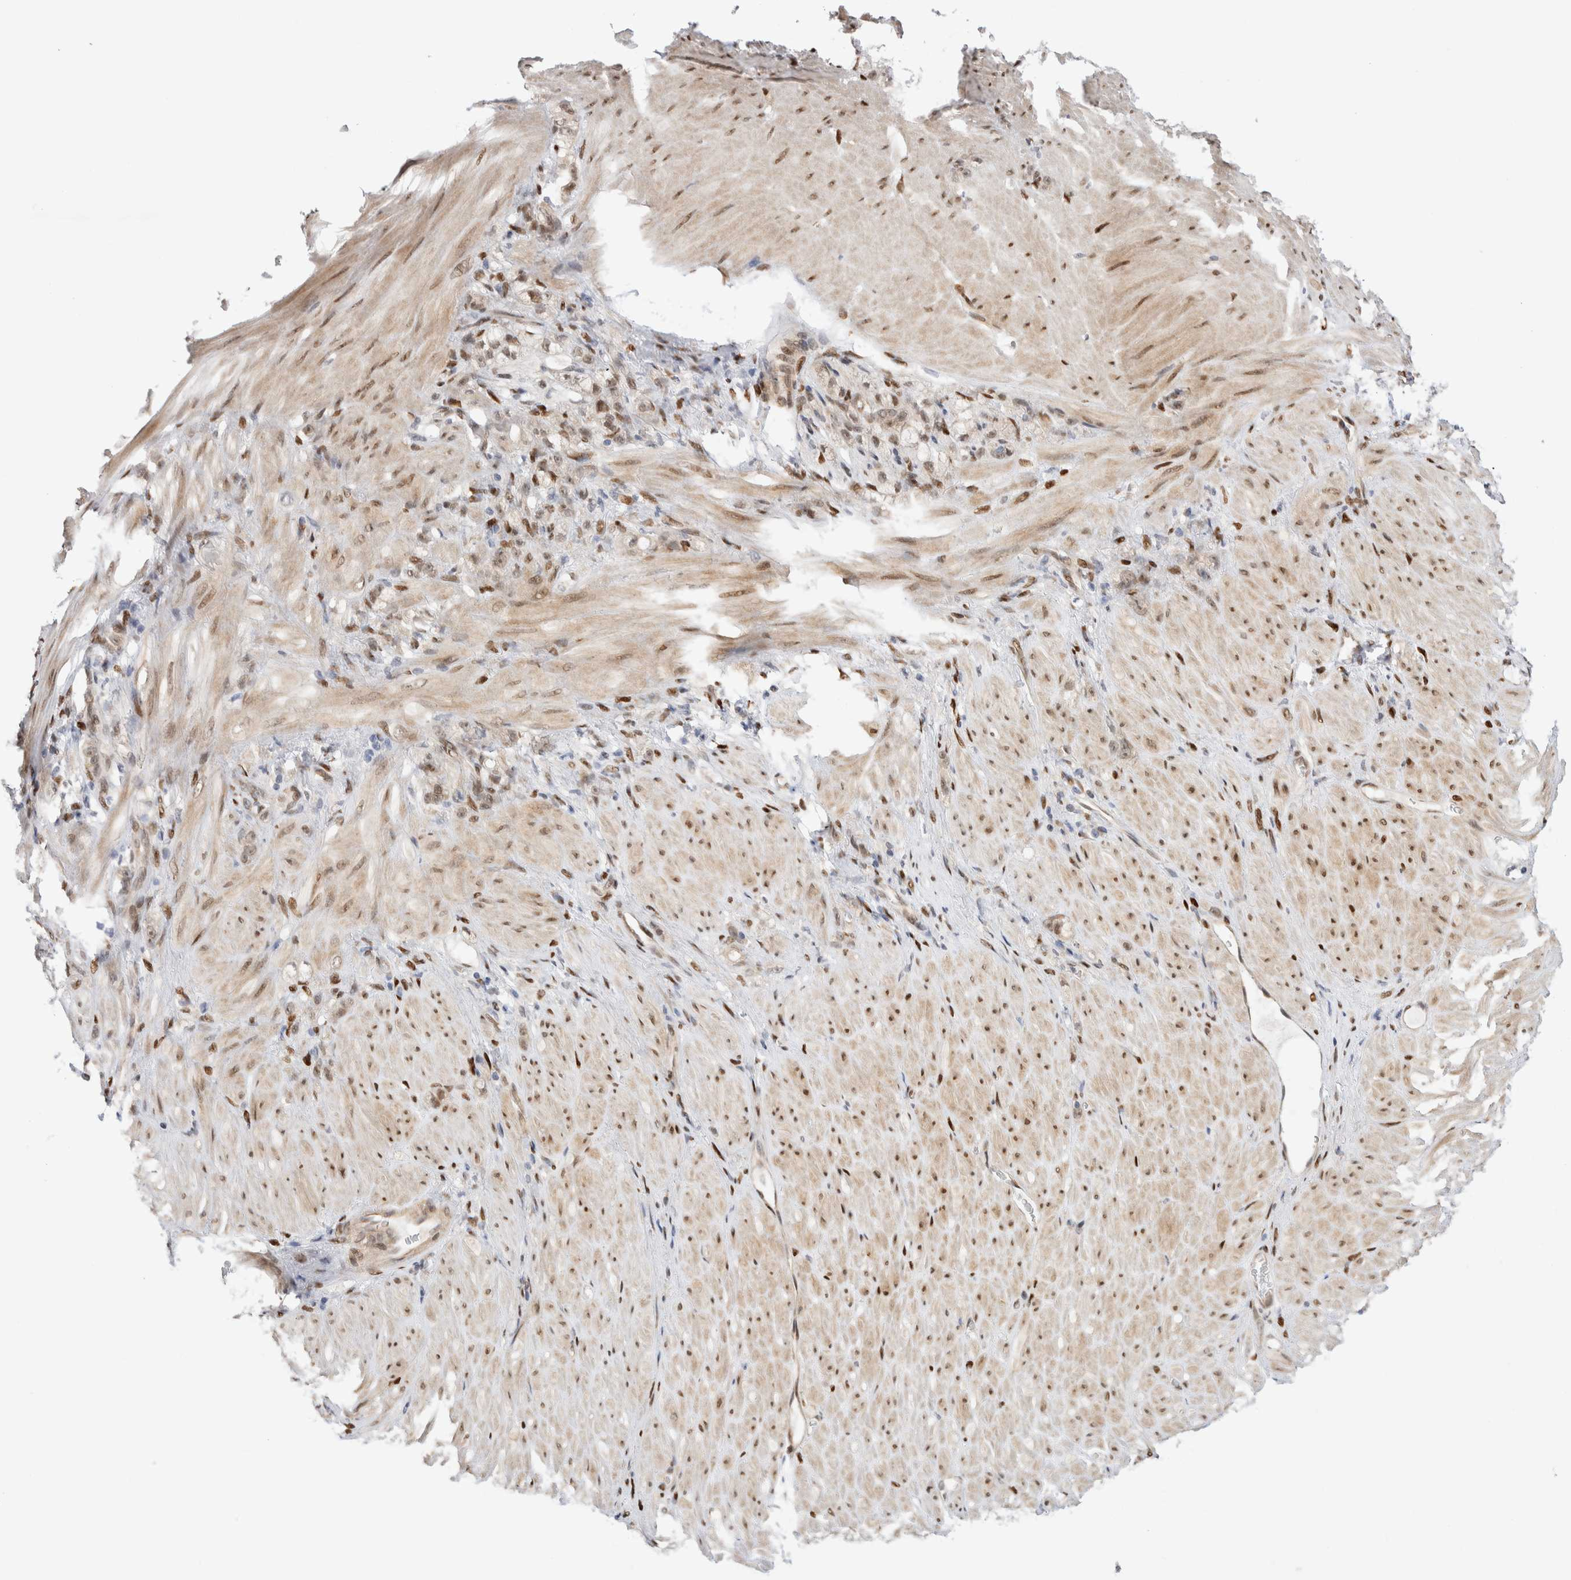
{"staining": {"intensity": "weak", "quantity": "25%-75%", "location": "nuclear"}, "tissue": "stomach cancer", "cell_type": "Tumor cells", "image_type": "cancer", "snomed": [{"axis": "morphology", "description": "Normal tissue, NOS"}, {"axis": "morphology", "description": "Adenocarcinoma, NOS"}, {"axis": "topography", "description": "Stomach"}], "caption": "Adenocarcinoma (stomach) stained with a protein marker displays weak staining in tumor cells.", "gene": "NSMAF", "patient": {"sex": "male", "age": 82}}